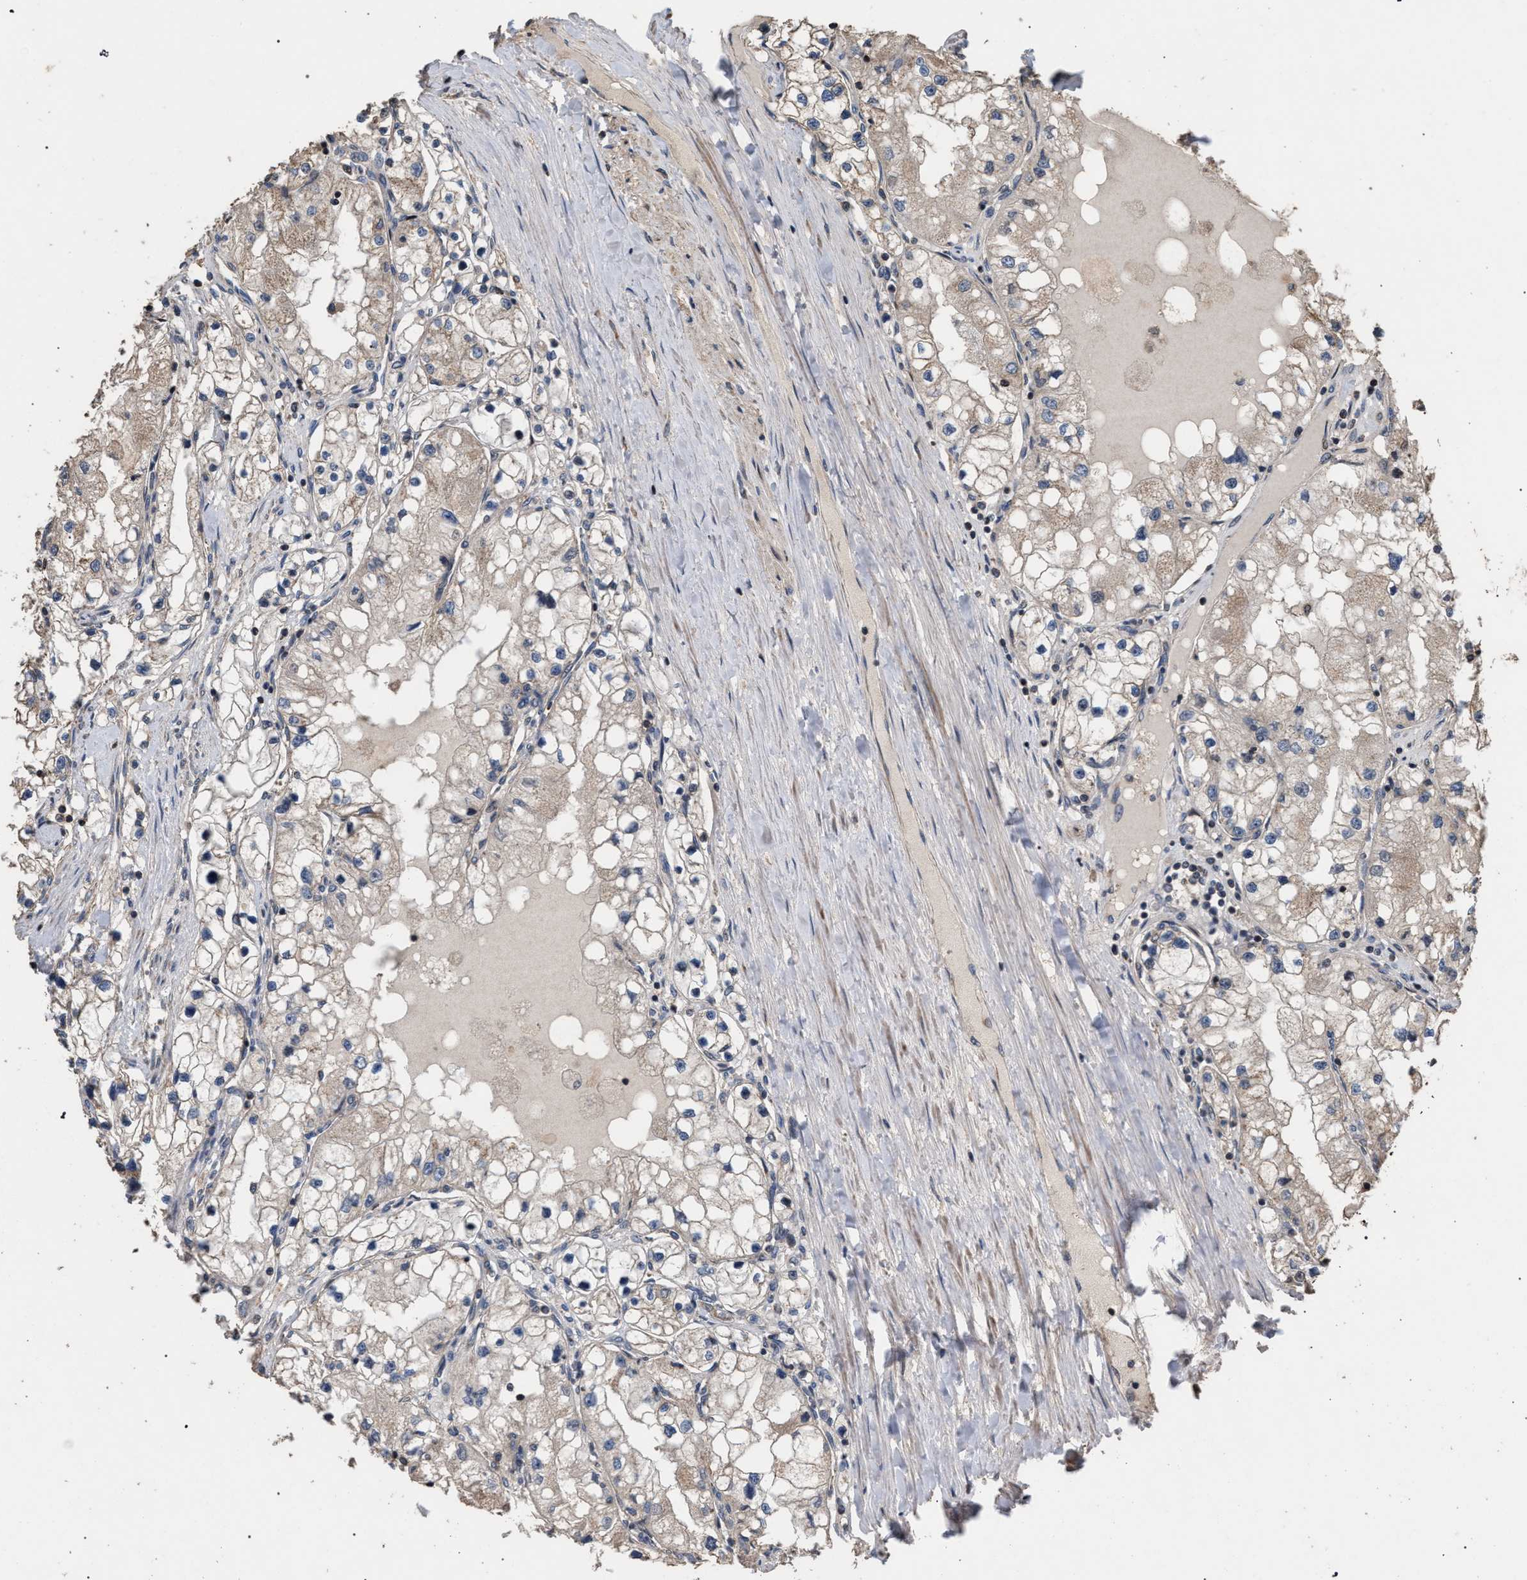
{"staining": {"intensity": "weak", "quantity": "<25%", "location": "cytoplasmic/membranous"}, "tissue": "renal cancer", "cell_type": "Tumor cells", "image_type": "cancer", "snomed": [{"axis": "morphology", "description": "Adenocarcinoma, NOS"}, {"axis": "topography", "description": "Kidney"}], "caption": "Renal cancer (adenocarcinoma) stained for a protein using IHC reveals no staining tumor cells.", "gene": "NAA35", "patient": {"sex": "male", "age": 68}}